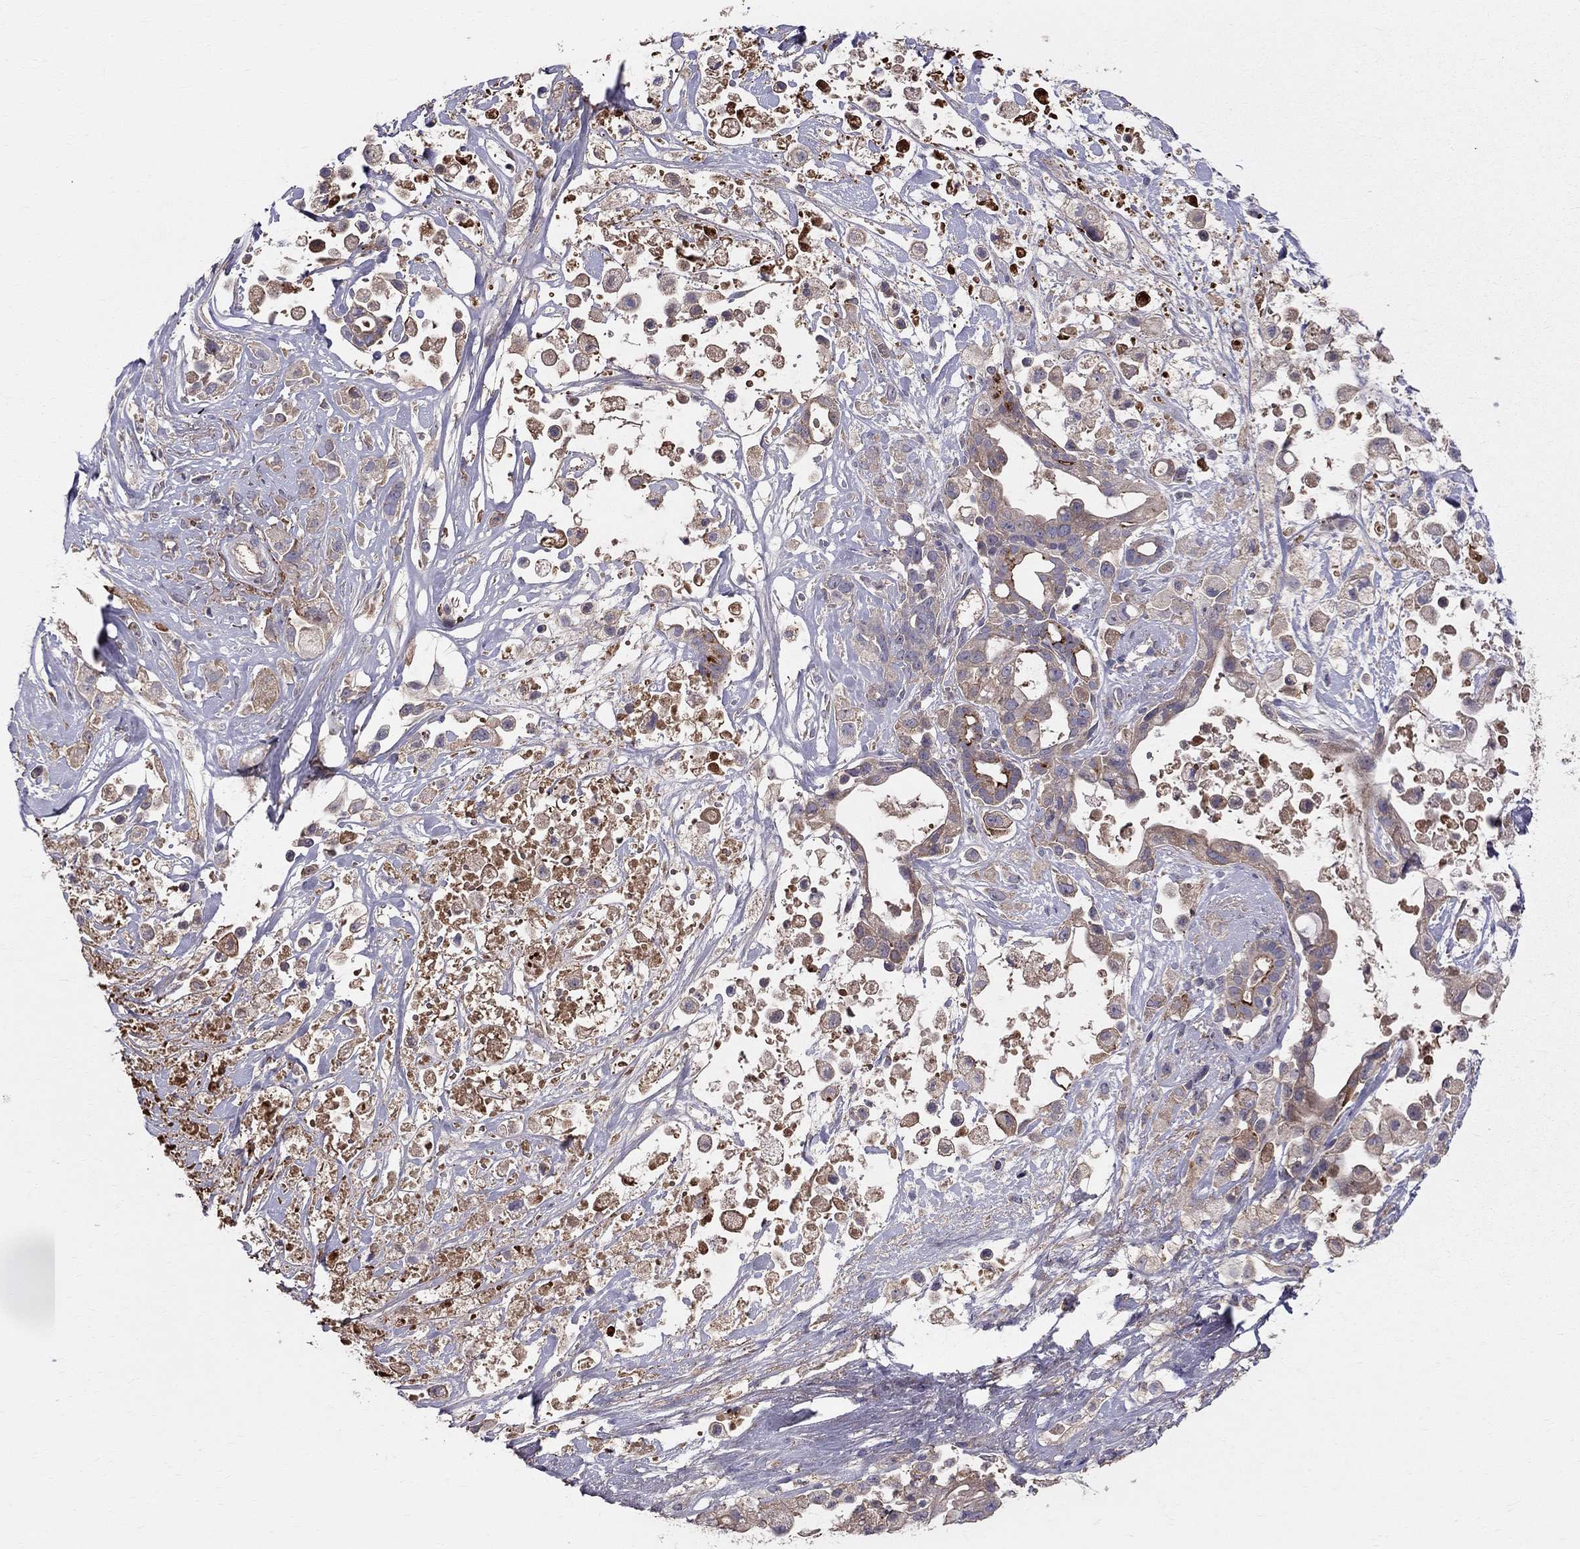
{"staining": {"intensity": "strong", "quantity": "<25%", "location": "cytoplasmic/membranous"}, "tissue": "pancreatic cancer", "cell_type": "Tumor cells", "image_type": "cancer", "snomed": [{"axis": "morphology", "description": "Adenocarcinoma, NOS"}, {"axis": "topography", "description": "Pancreas"}], "caption": "A brown stain shows strong cytoplasmic/membranous expression of a protein in human adenocarcinoma (pancreatic) tumor cells.", "gene": "PIK3CG", "patient": {"sex": "male", "age": 44}}